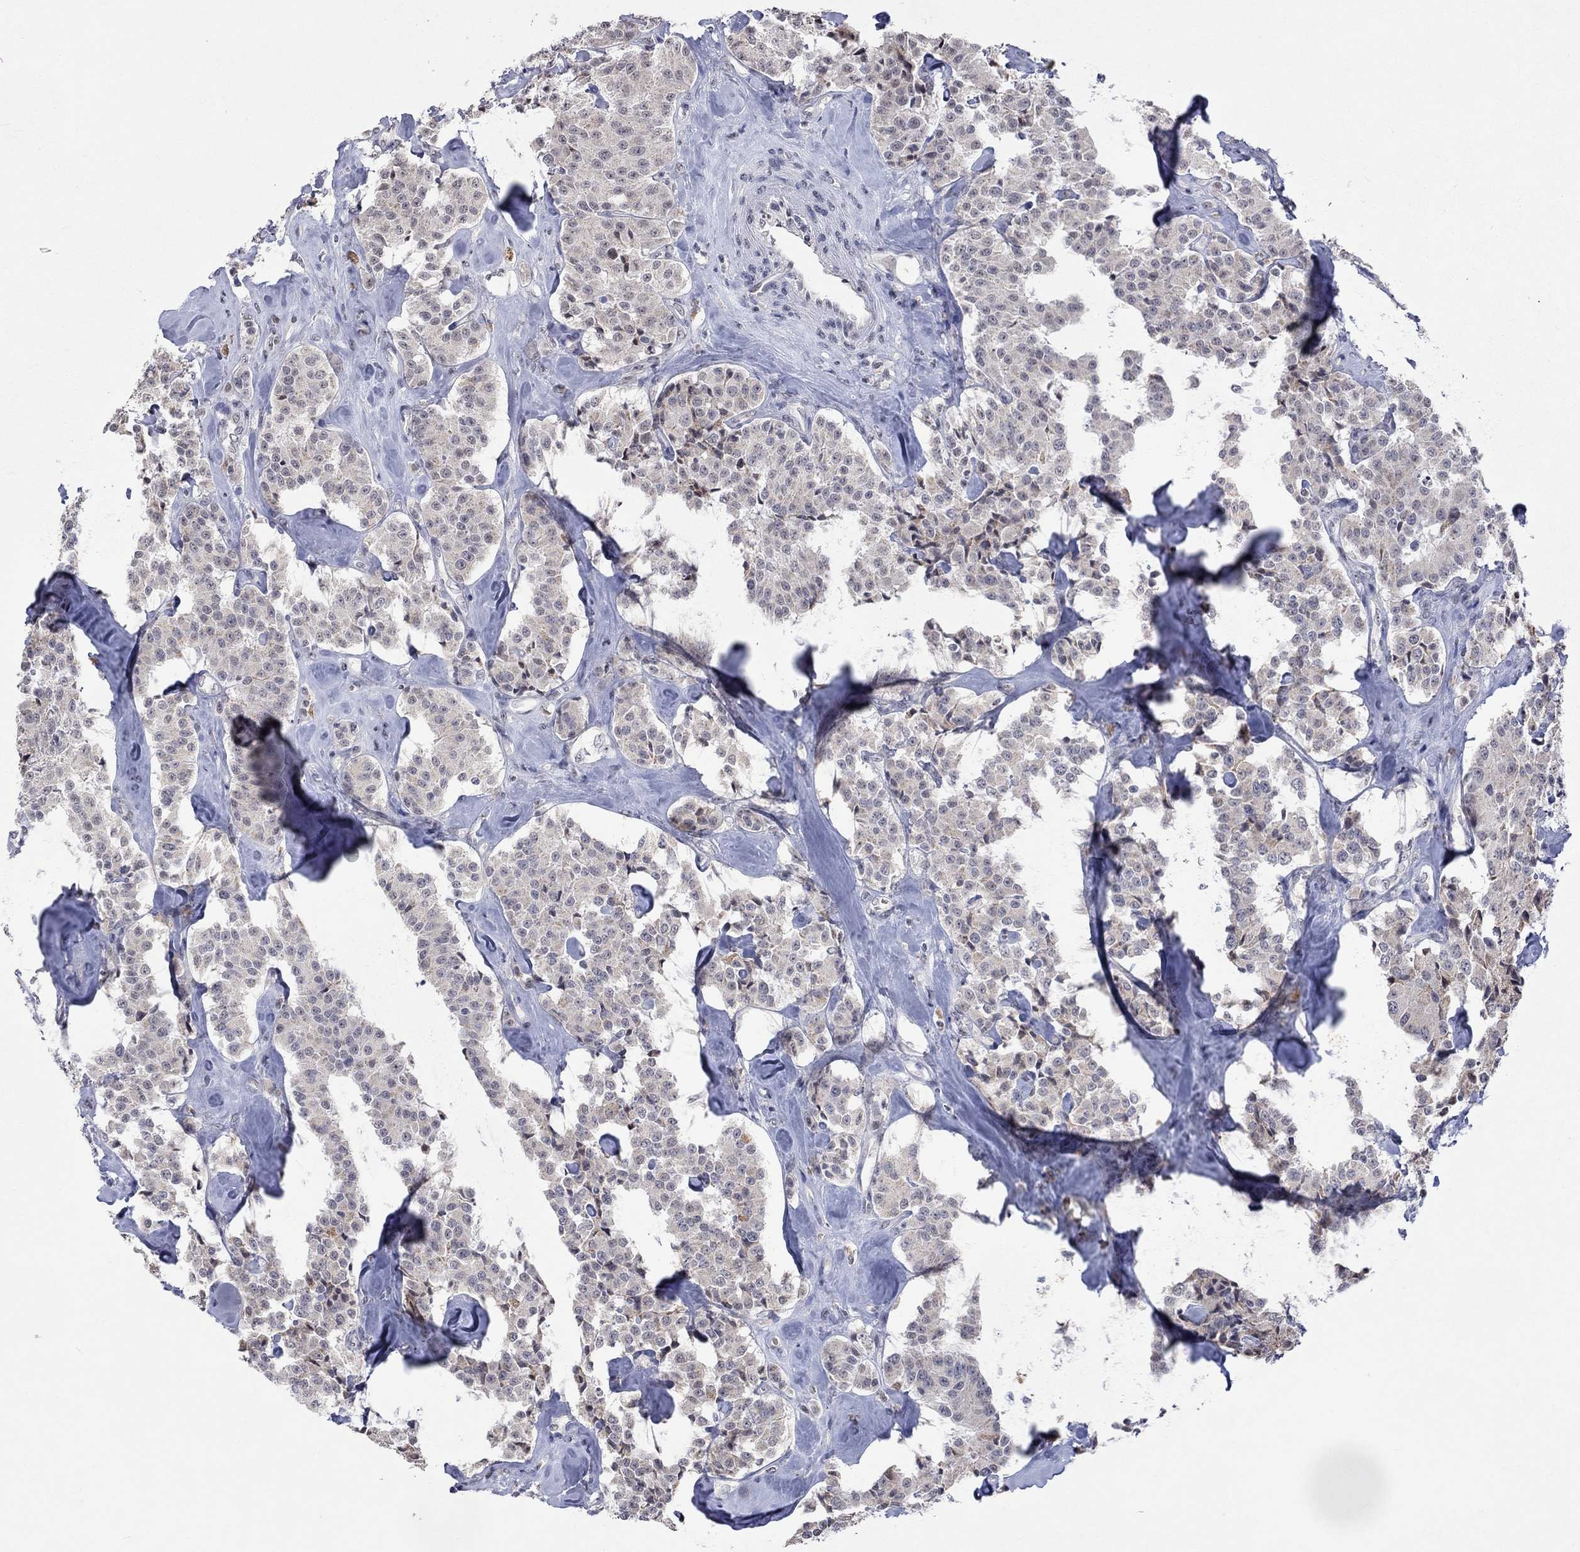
{"staining": {"intensity": "negative", "quantity": "none", "location": "none"}, "tissue": "carcinoid", "cell_type": "Tumor cells", "image_type": "cancer", "snomed": [{"axis": "morphology", "description": "Carcinoid, malignant, NOS"}, {"axis": "topography", "description": "Pancreas"}], "caption": "Immunohistochemical staining of carcinoid displays no significant expression in tumor cells.", "gene": "TMEM143", "patient": {"sex": "male", "age": 41}}